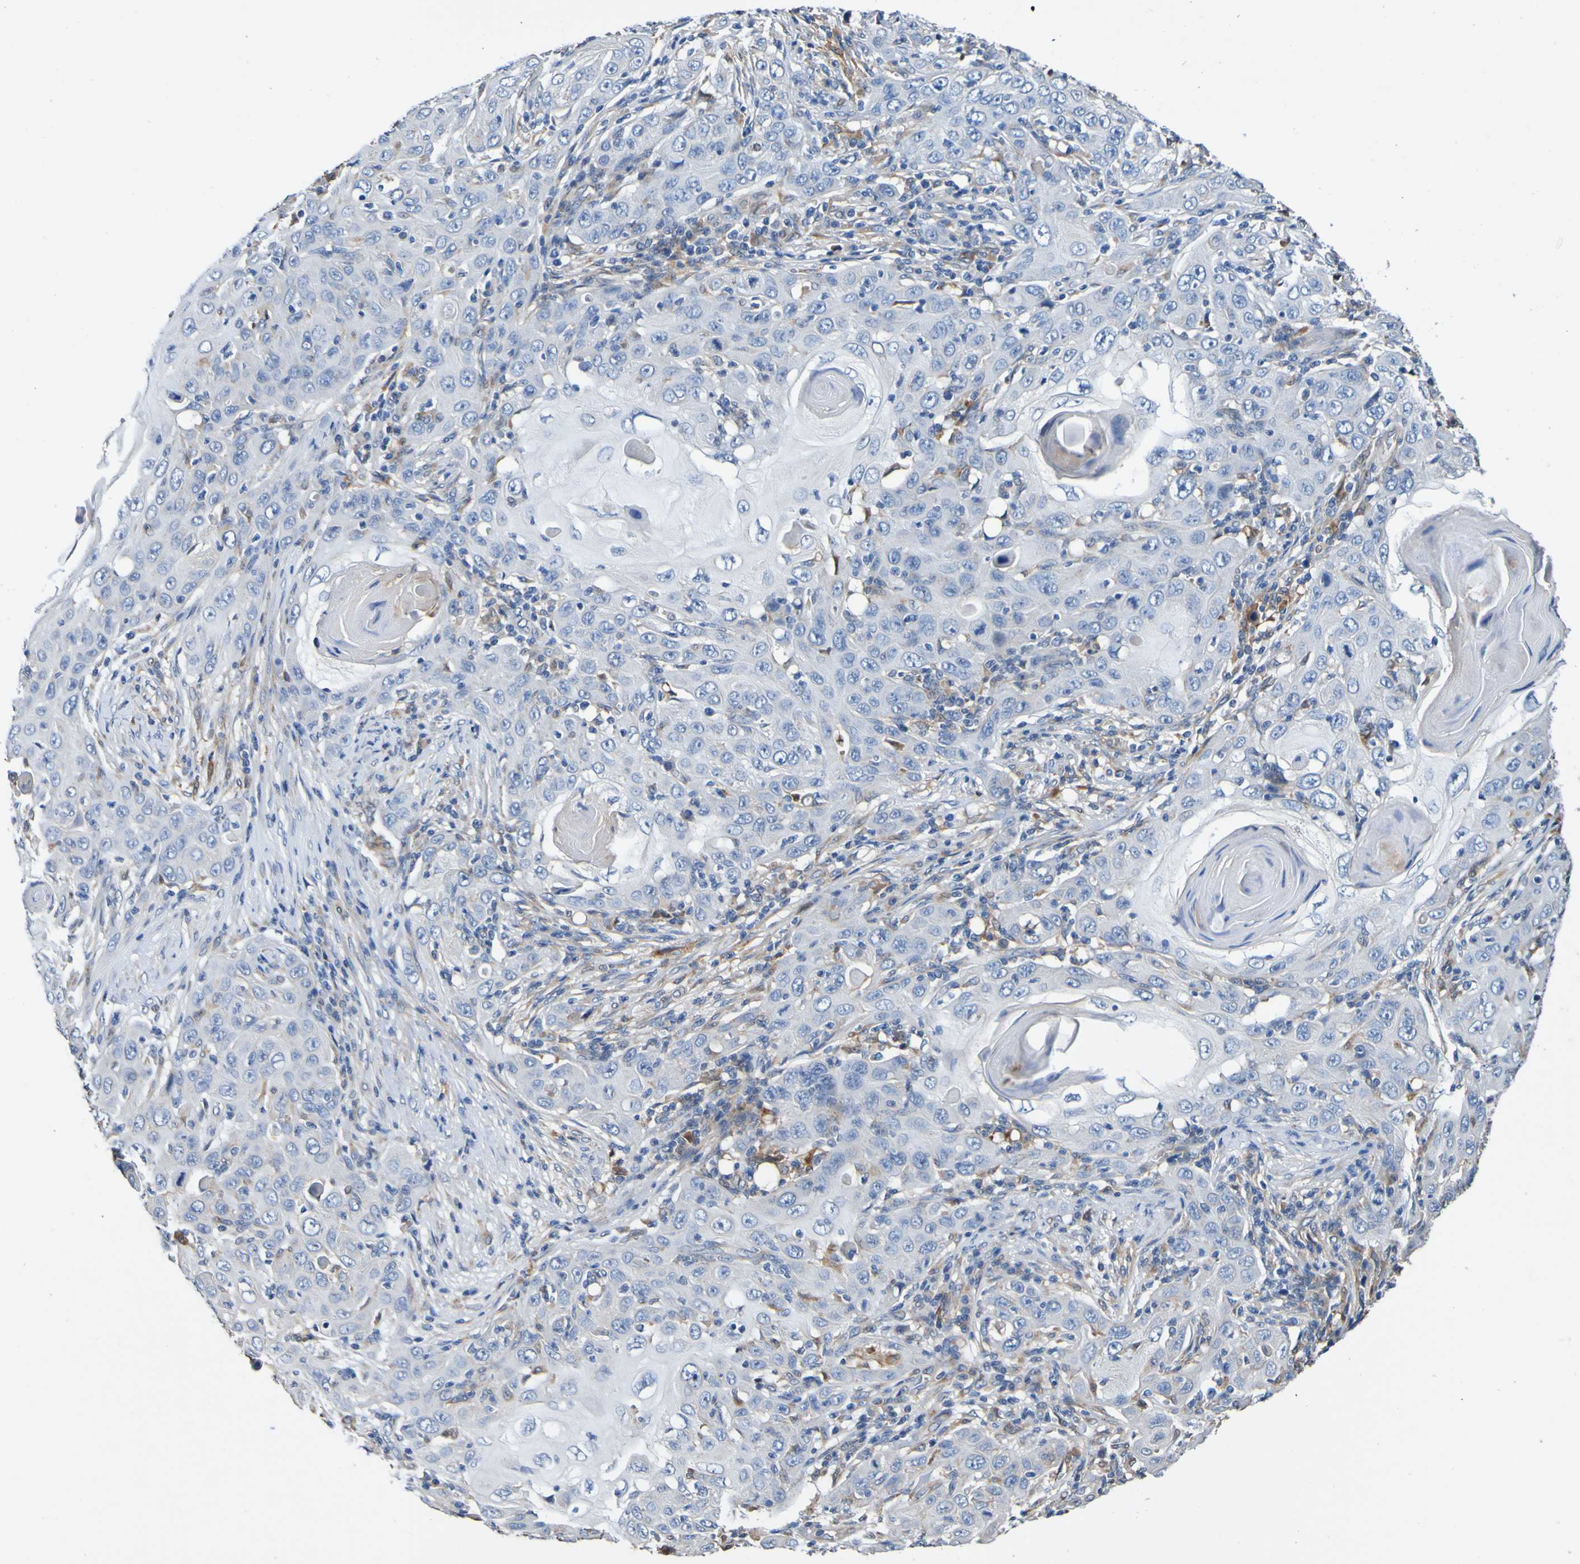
{"staining": {"intensity": "weak", "quantity": ">75%", "location": "cytoplasmic/membranous"}, "tissue": "skin cancer", "cell_type": "Tumor cells", "image_type": "cancer", "snomed": [{"axis": "morphology", "description": "Squamous cell carcinoma, NOS"}, {"axis": "topography", "description": "Skin"}], "caption": "This is a histology image of immunohistochemistry (IHC) staining of skin squamous cell carcinoma, which shows weak positivity in the cytoplasmic/membranous of tumor cells.", "gene": "METAP2", "patient": {"sex": "female", "age": 88}}